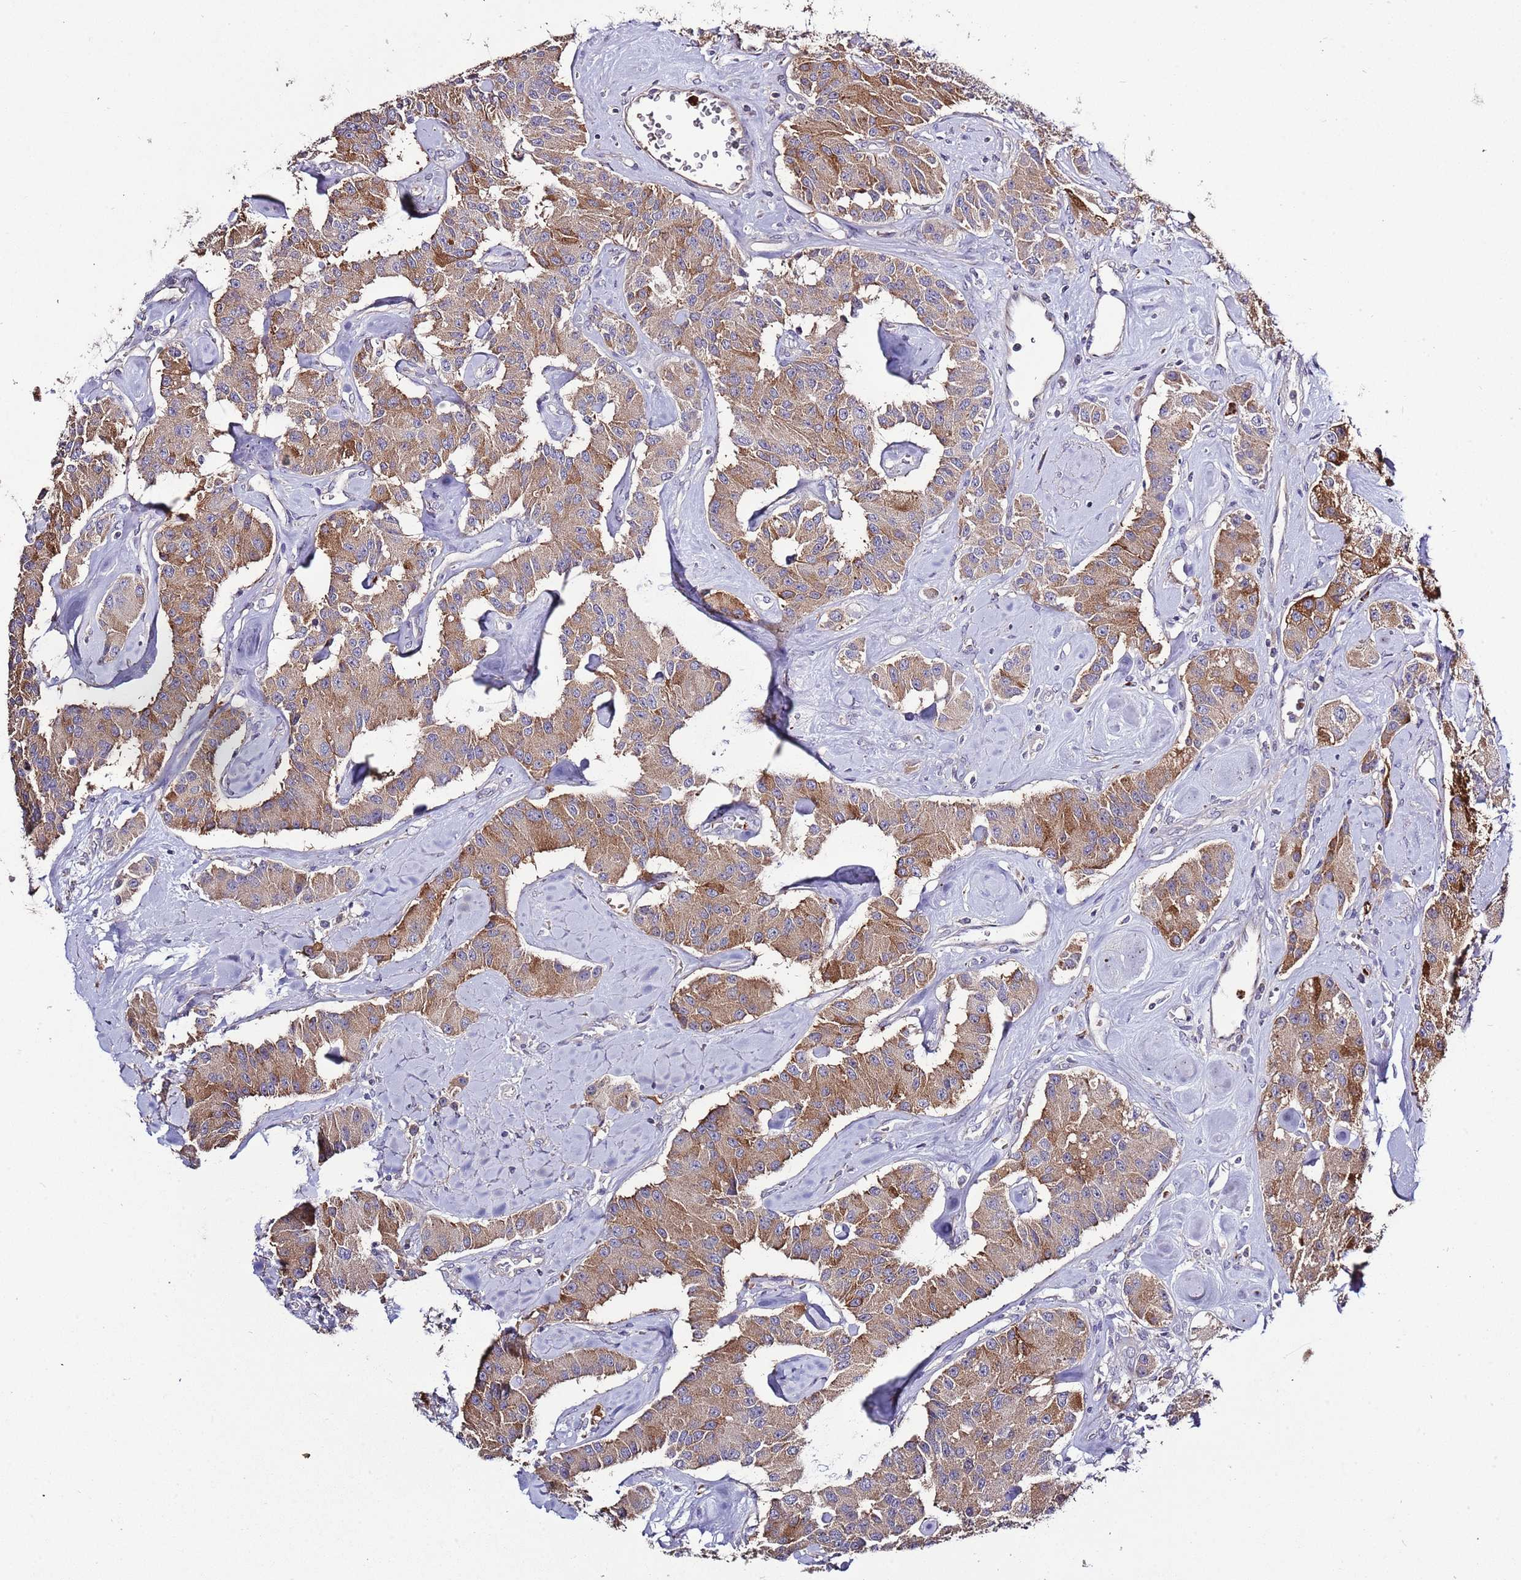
{"staining": {"intensity": "moderate", "quantity": ">75%", "location": "cytoplasmic/membranous"}, "tissue": "carcinoid", "cell_type": "Tumor cells", "image_type": "cancer", "snomed": [{"axis": "morphology", "description": "Carcinoid, malignant, NOS"}, {"axis": "topography", "description": "Pancreas"}], "caption": "Immunohistochemistry (IHC) staining of carcinoid, which displays medium levels of moderate cytoplasmic/membranous staining in about >75% of tumor cells indicating moderate cytoplasmic/membranous protein expression. The staining was performed using DAB (3,3'-diaminobenzidine) (brown) for protein detection and nuclei were counterstained in hematoxylin (blue).", "gene": "P2RY13", "patient": {"sex": "male", "age": 41}}